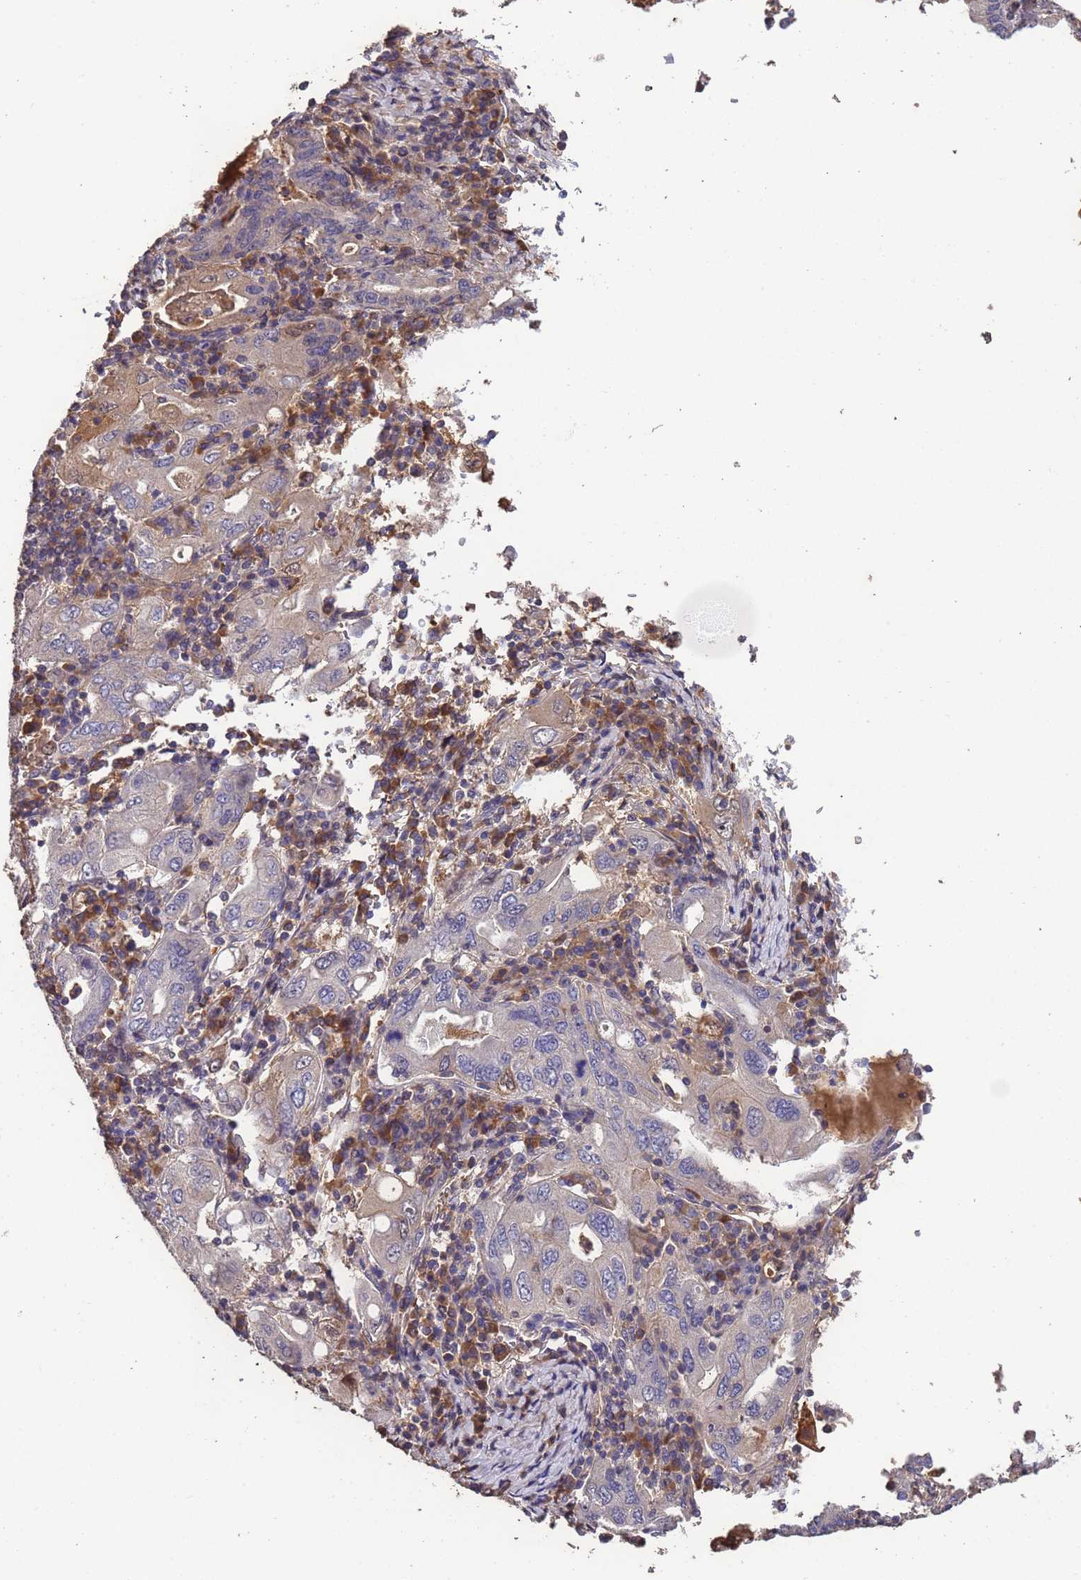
{"staining": {"intensity": "negative", "quantity": "none", "location": "none"}, "tissue": "stomach cancer", "cell_type": "Tumor cells", "image_type": "cancer", "snomed": [{"axis": "morphology", "description": "Normal tissue, NOS"}, {"axis": "morphology", "description": "Adenocarcinoma, NOS"}, {"axis": "topography", "description": "Esophagus"}, {"axis": "topography", "description": "Stomach, upper"}, {"axis": "topography", "description": "Peripheral nerve tissue"}], "caption": "DAB immunohistochemical staining of stomach cancer (adenocarcinoma) shows no significant expression in tumor cells.", "gene": "CCDC184", "patient": {"sex": "male", "age": 62}}